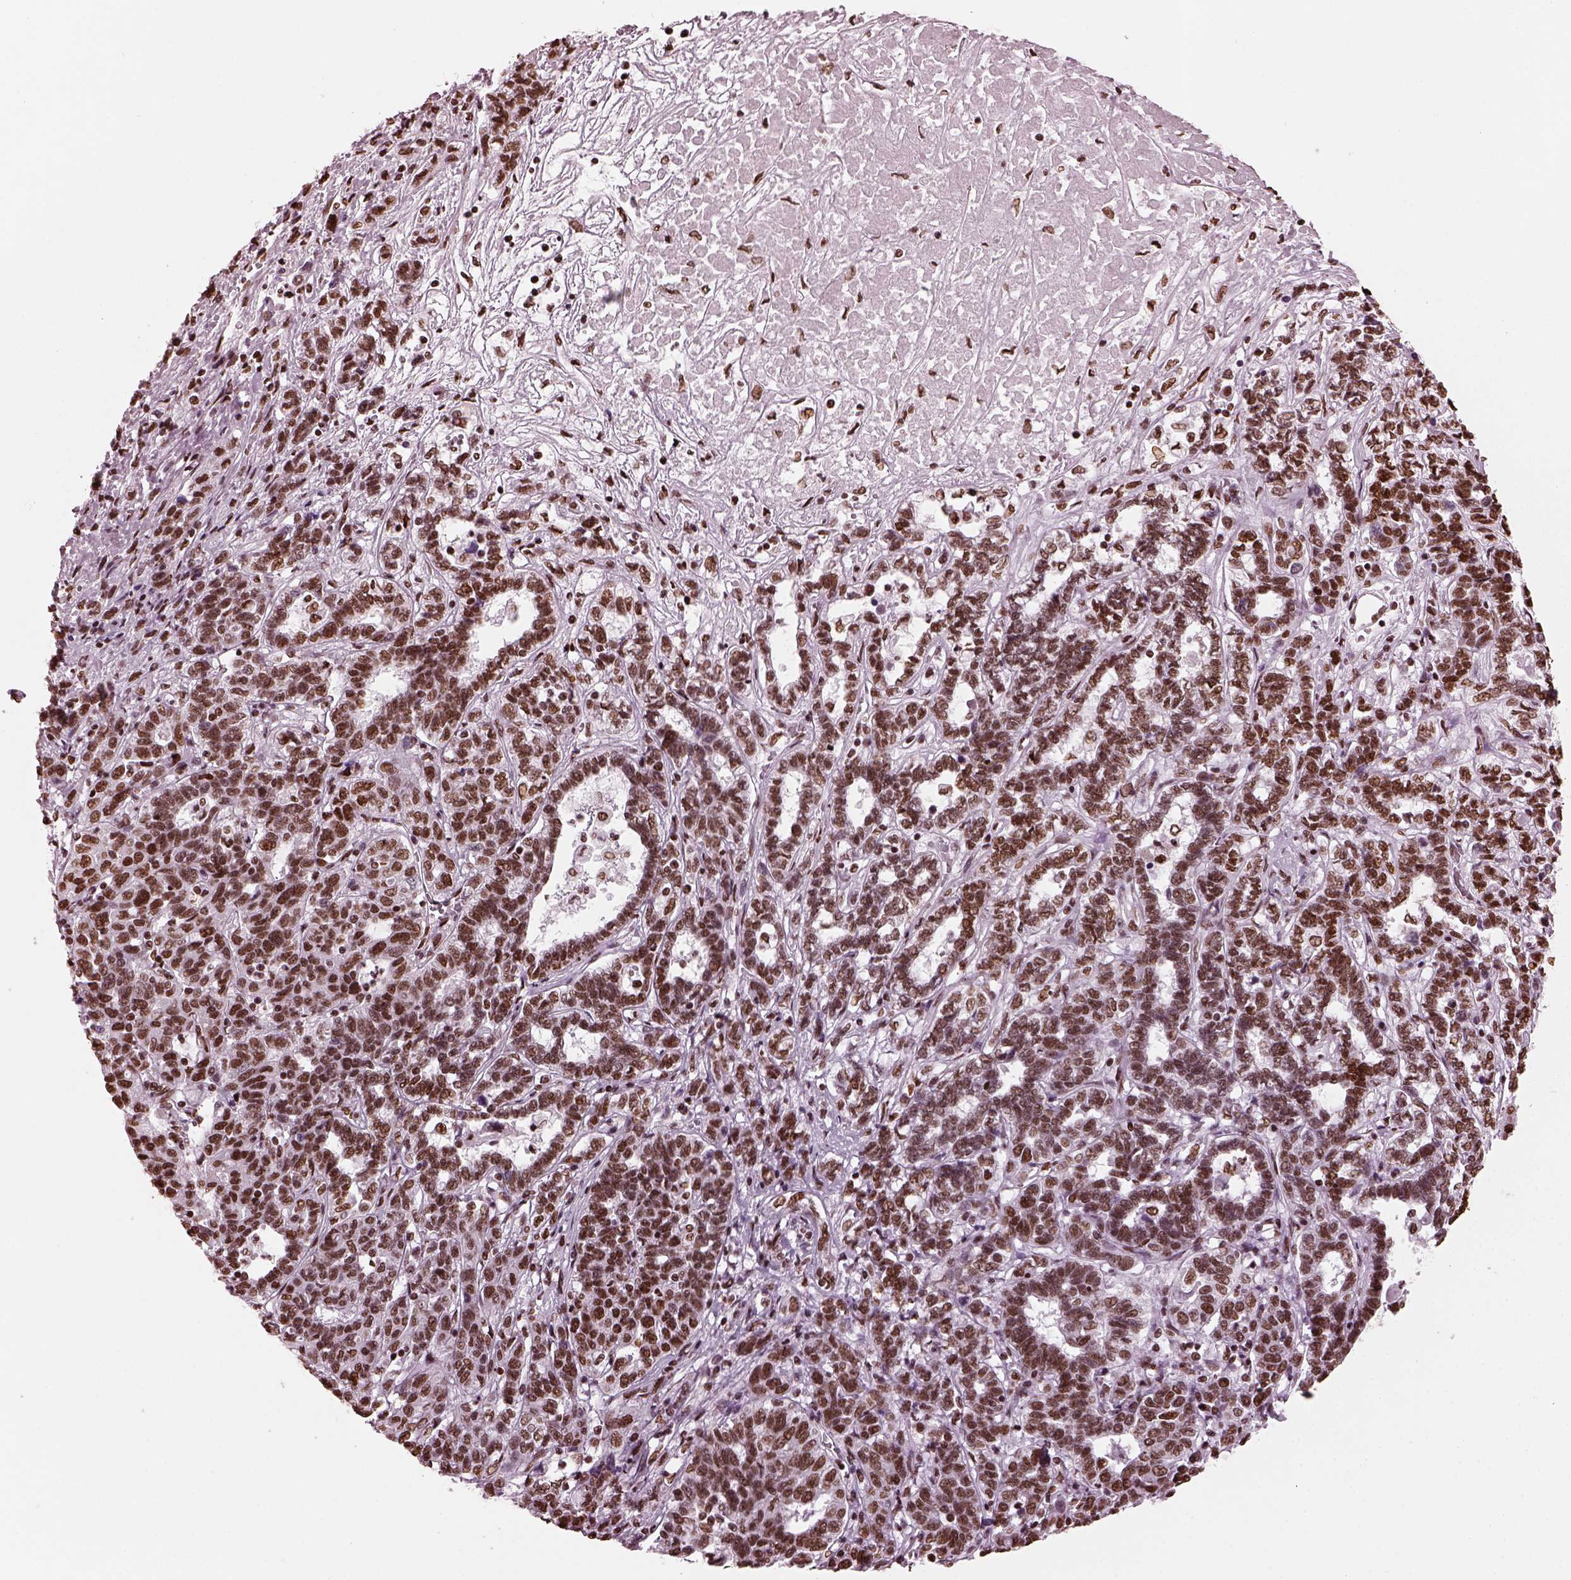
{"staining": {"intensity": "strong", "quantity": ">75%", "location": "nuclear"}, "tissue": "liver cancer", "cell_type": "Tumor cells", "image_type": "cancer", "snomed": [{"axis": "morphology", "description": "Adenocarcinoma, NOS"}, {"axis": "morphology", "description": "Cholangiocarcinoma"}, {"axis": "topography", "description": "Liver"}], "caption": "IHC micrograph of human cholangiocarcinoma (liver) stained for a protein (brown), which exhibits high levels of strong nuclear expression in about >75% of tumor cells.", "gene": "CBFA2T3", "patient": {"sex": "male", "age": 64}}